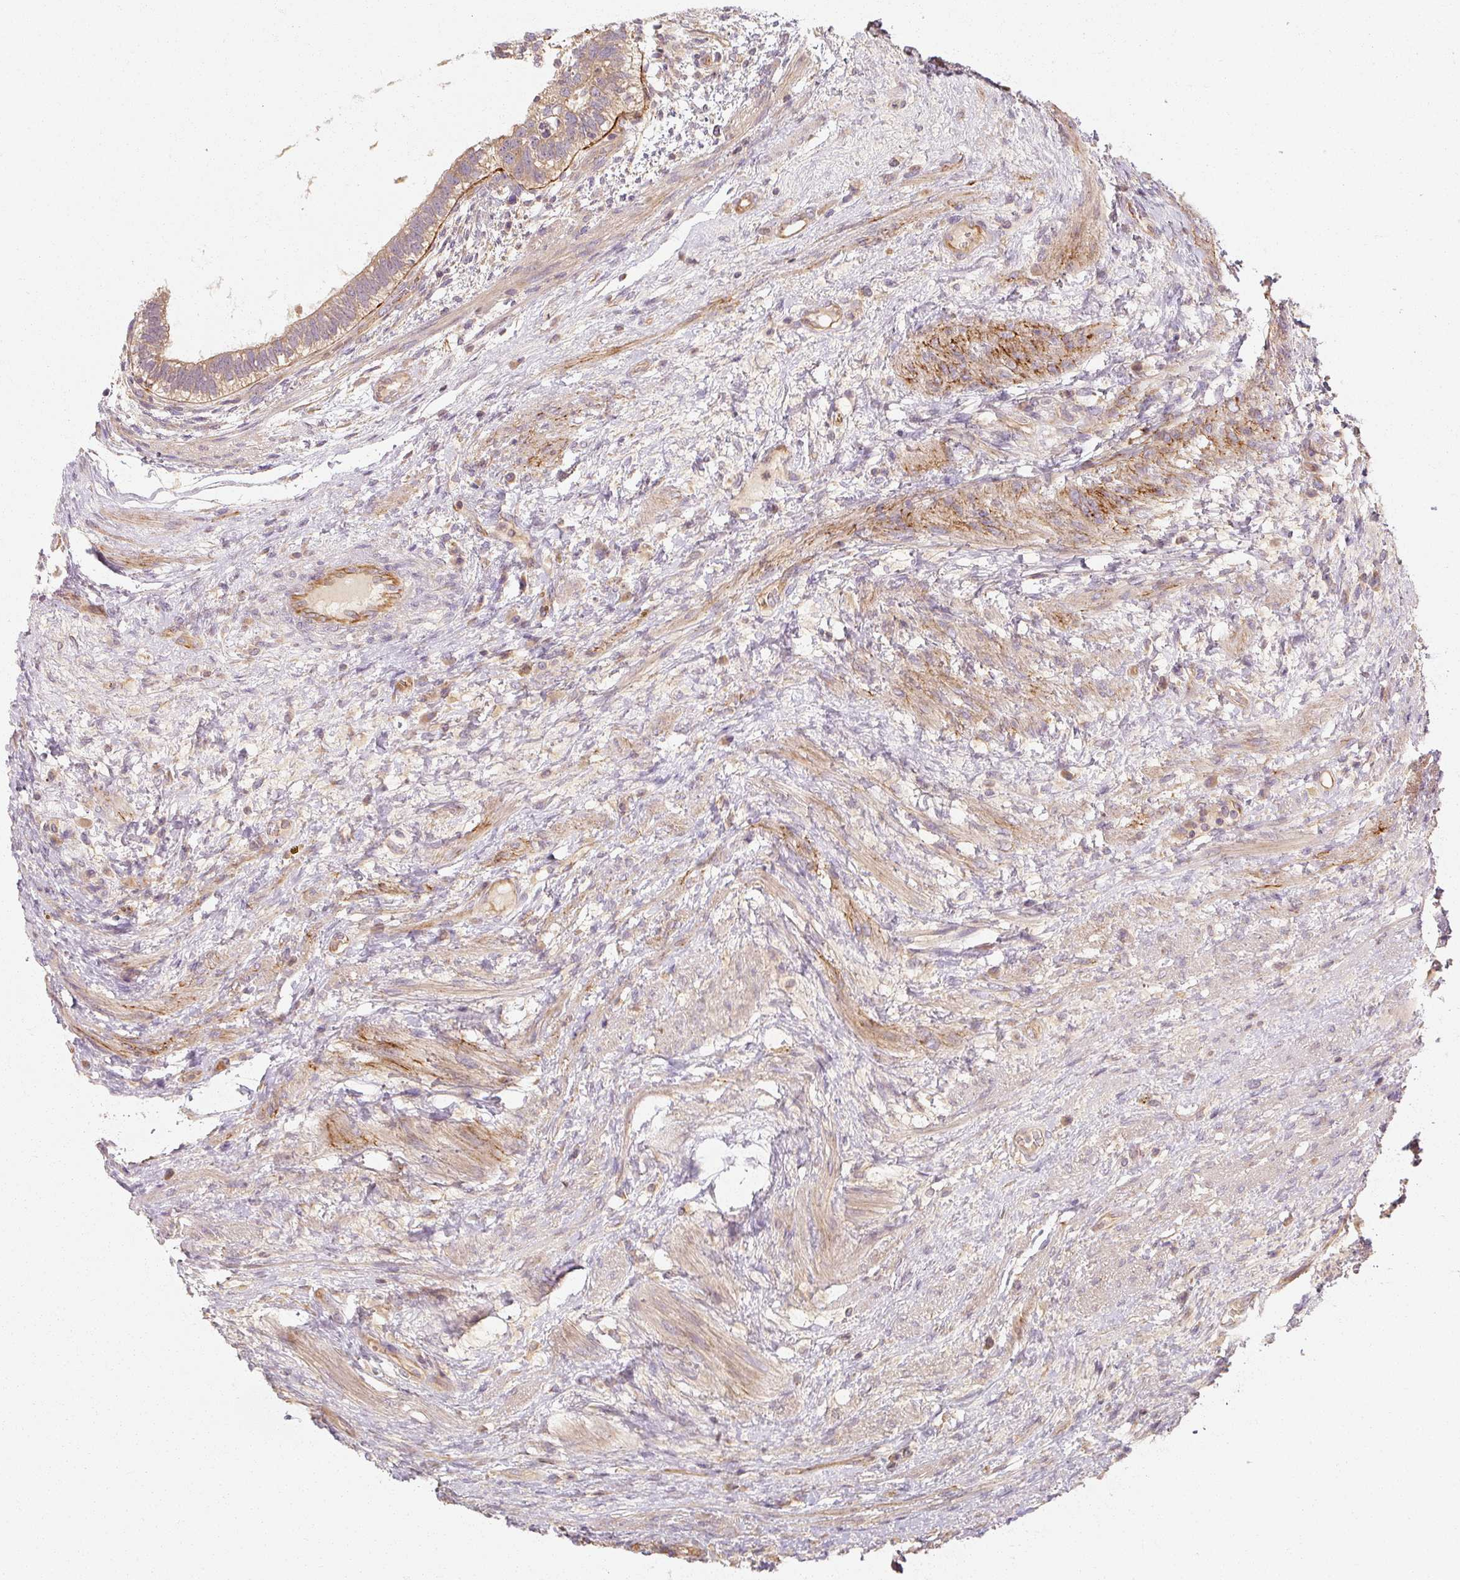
{"staining": {"intensity": "moderate", "quantity": ">75%", "location": "cytoplasmic/membranous"}, "tissue": "testis cancer", "cell_type": "Tumor cells", "image_type": "cancer", "snomed": [{"axis": "morphology", "description": "Carcinoma, Embryonal, NOS"}, {"axis": "topography", "description": "Testis"}], "caption": "A micrograph showing moderate cytoplasmic/membranous positivity in about >75% of tumor cells in testis cancer (embryonal carcinoma), as visualized by brown immunohistochemical staining.", "gene": "RB1CC1", "patient": {"sex": "male", "age": 26}}